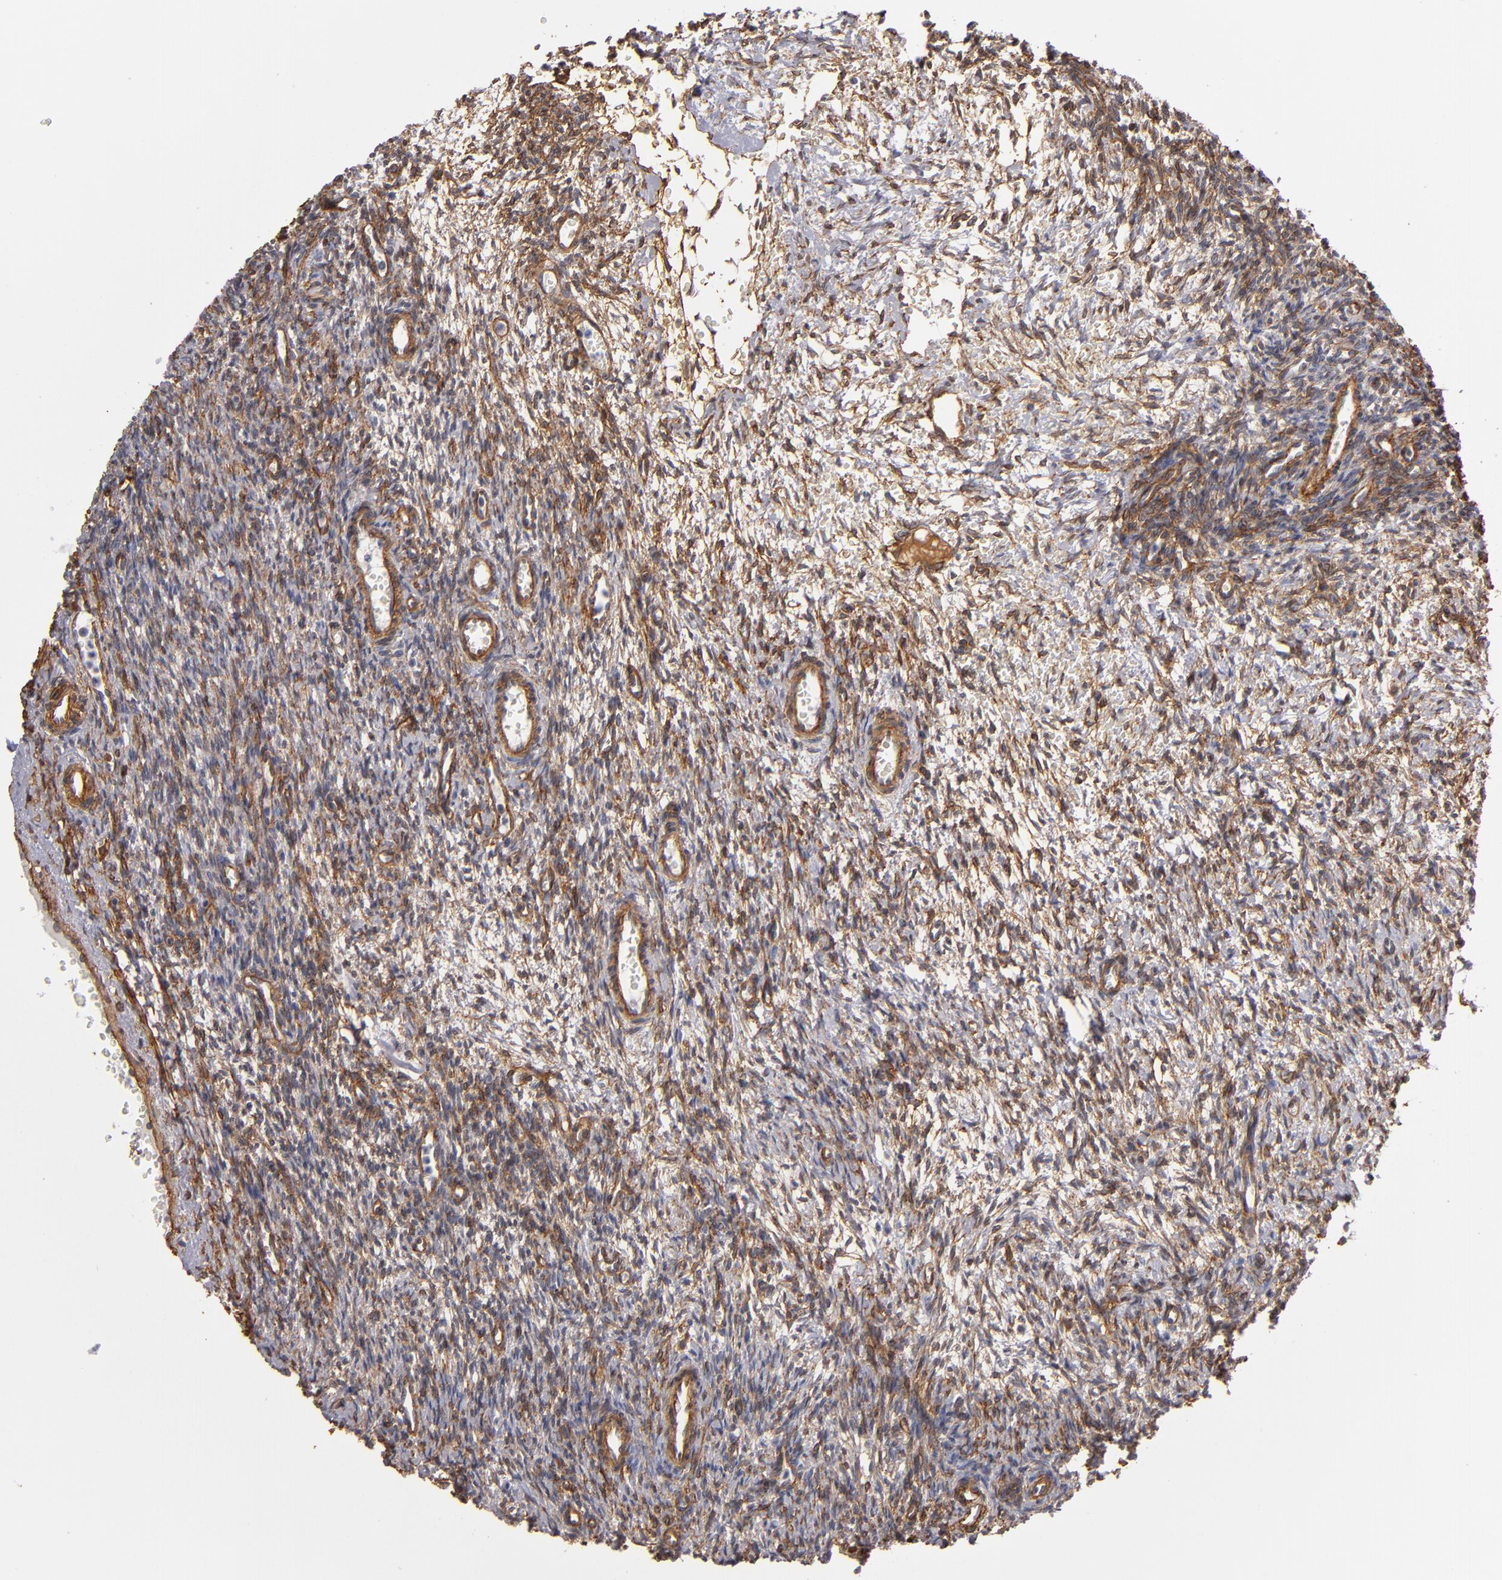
{"staining": {"intensity": "weak", "quantity": "<25%", "location": "cytoplasmic/membranous"}, "tissue": "ovary", "cell_type": "Ovarian stroma cells", "image_type": "normal", "snomed": [{"axis": "morphology", "description": "Normal tissue, NOS"}, {"axis": "topography", "description": "Ovary"}], "caption": "An immunohistochemistry micrograph of normal ovary is shown. There is no staining in ovarian stroma cells of ovary.", "gene": "LAMC1", "patient": {"sex": "female", "age": 39}}